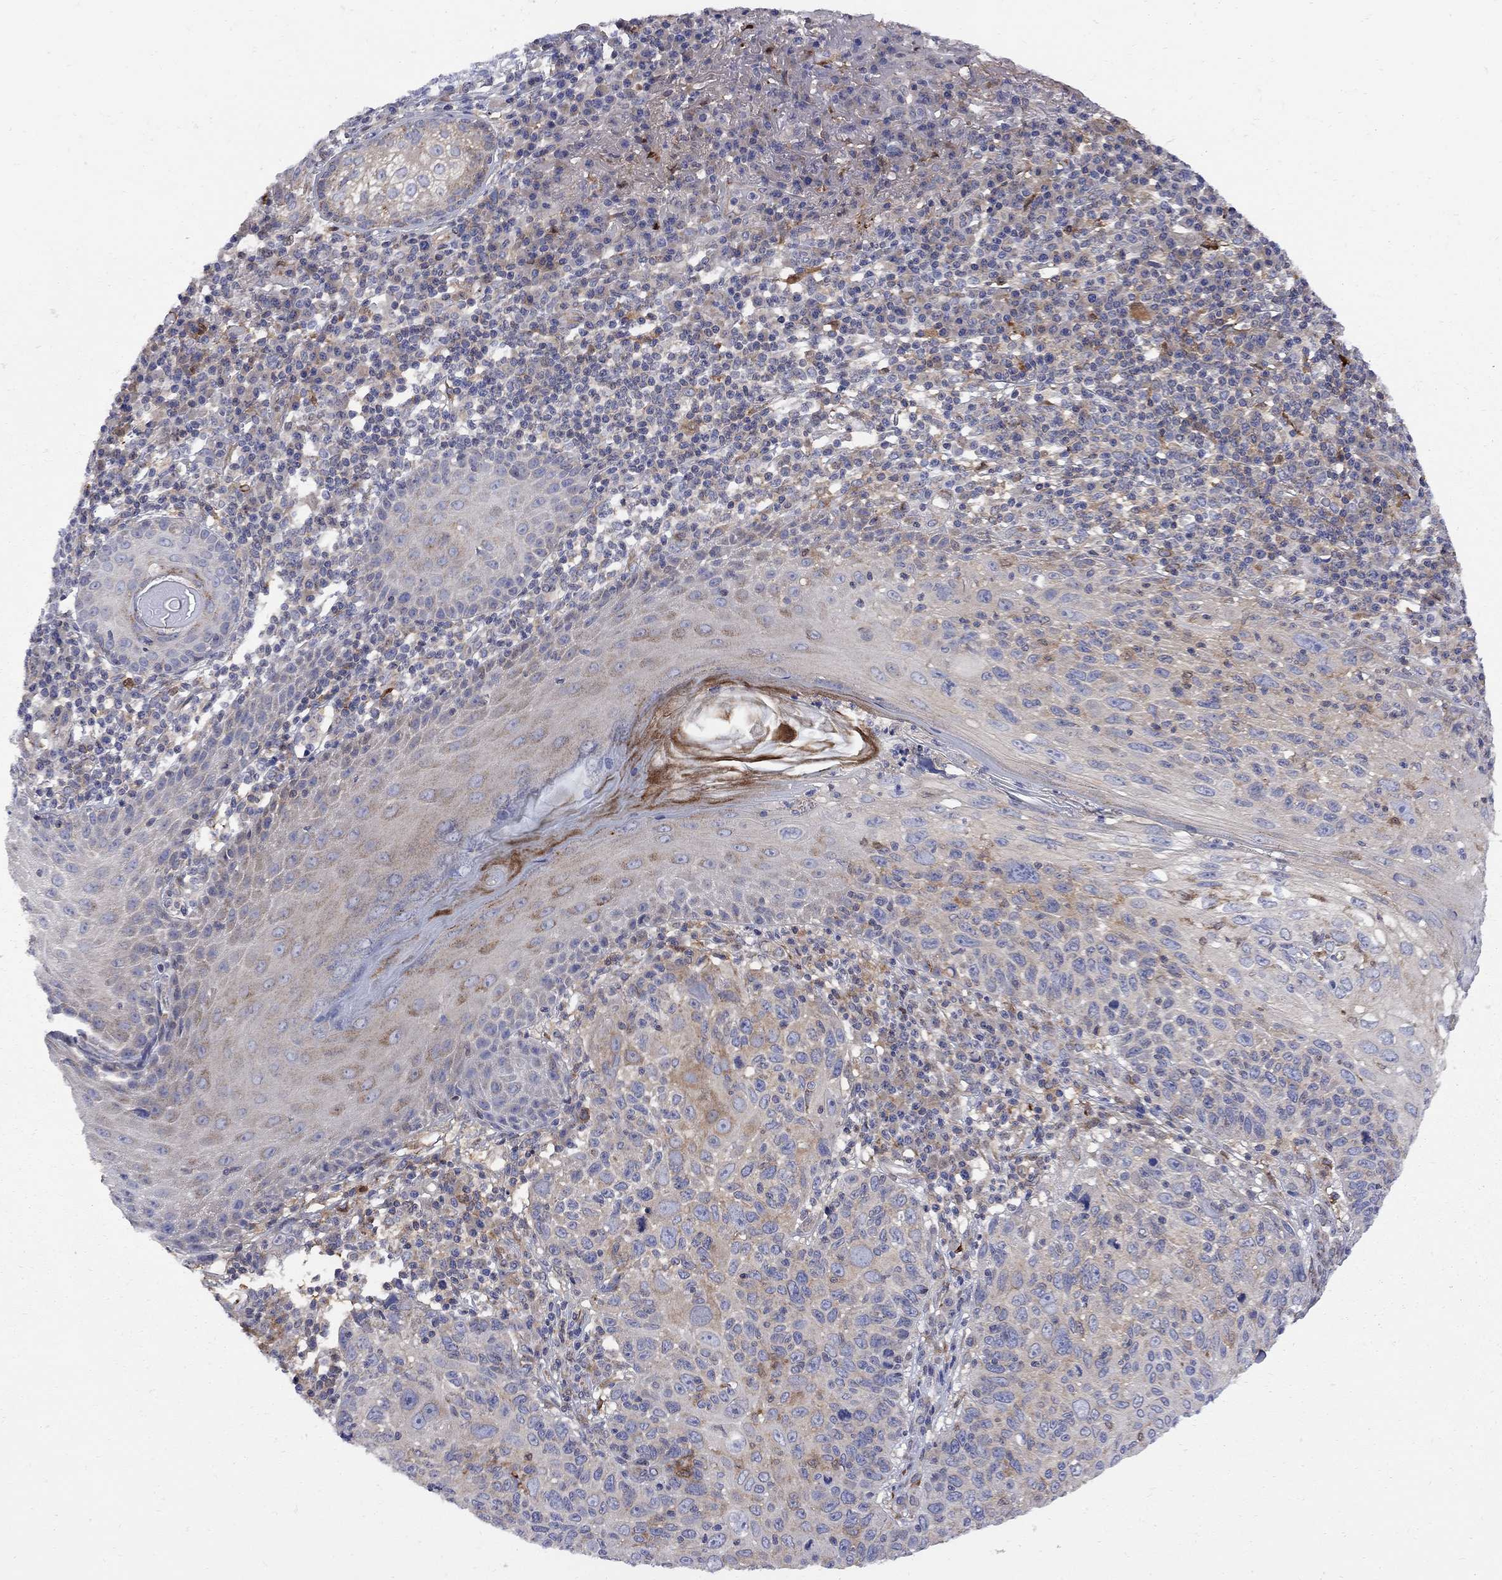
{"staining": {"intensity": "moderate", "quantity": "<25%", "location": "cytoplasmic/membranous"}, "tissue": "skin cancer", "cell_type": "Tumor cells", "image_type": "cancer", "snomed": [{"axis": "morphology", "description": "Squamous cell carcinoma, NOS"}, {"axis": "topography", "description": "Skin"}], "caption": "Immunohistochemical staining of skin cancer demonstrates low levels of moderate cytoplasmic/membranous staining in about <25% of tumor cells.", "gene": "MTHFR", "patient": {"sex": "male", "age": 92}}